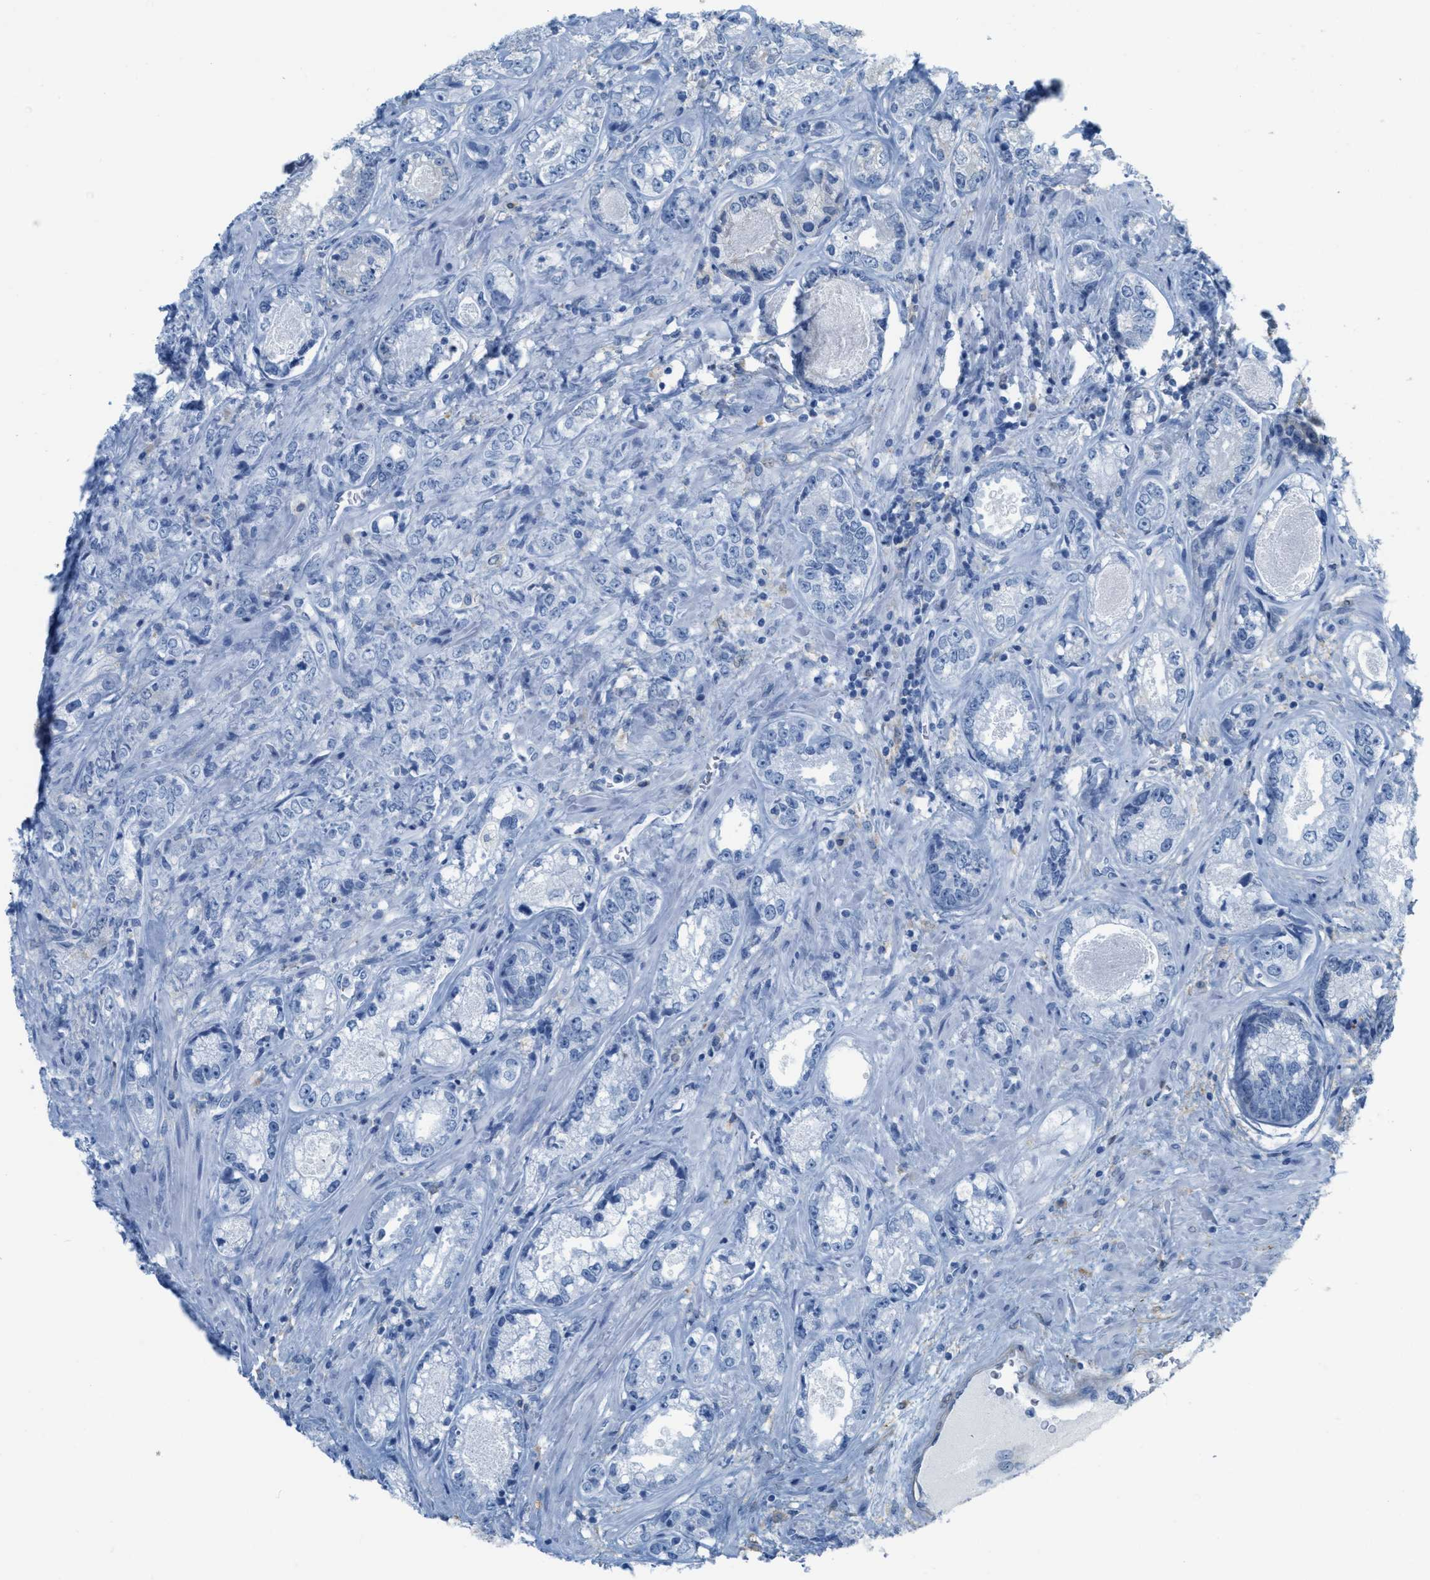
{"staining": {"intensity": "negative", "quantity": "none", "location": "none"}, "tissue": "prostate cancer", "cell_type": "Tumor cells", "image_type": "cancer", "snomed": [{"axis": "morphology", "description": "Adenocarcinoma, High grade"}, {"axis": "topography", "description": "Prostate"}], "caption": "Immunohistochemistry micrograph of prostate high-grade adenocarcinoma stained for a protein (brown), which demonstrates no staining in tumor cells. Brightfield microscopy of immunohistochemistry stained with DAB (3,3'-diaminobenzidine) (brown) and hematoxylin (blue), captured at high magnification.", "gene": "ASGR1", "patient": {"sex": "male", "age": 61}}